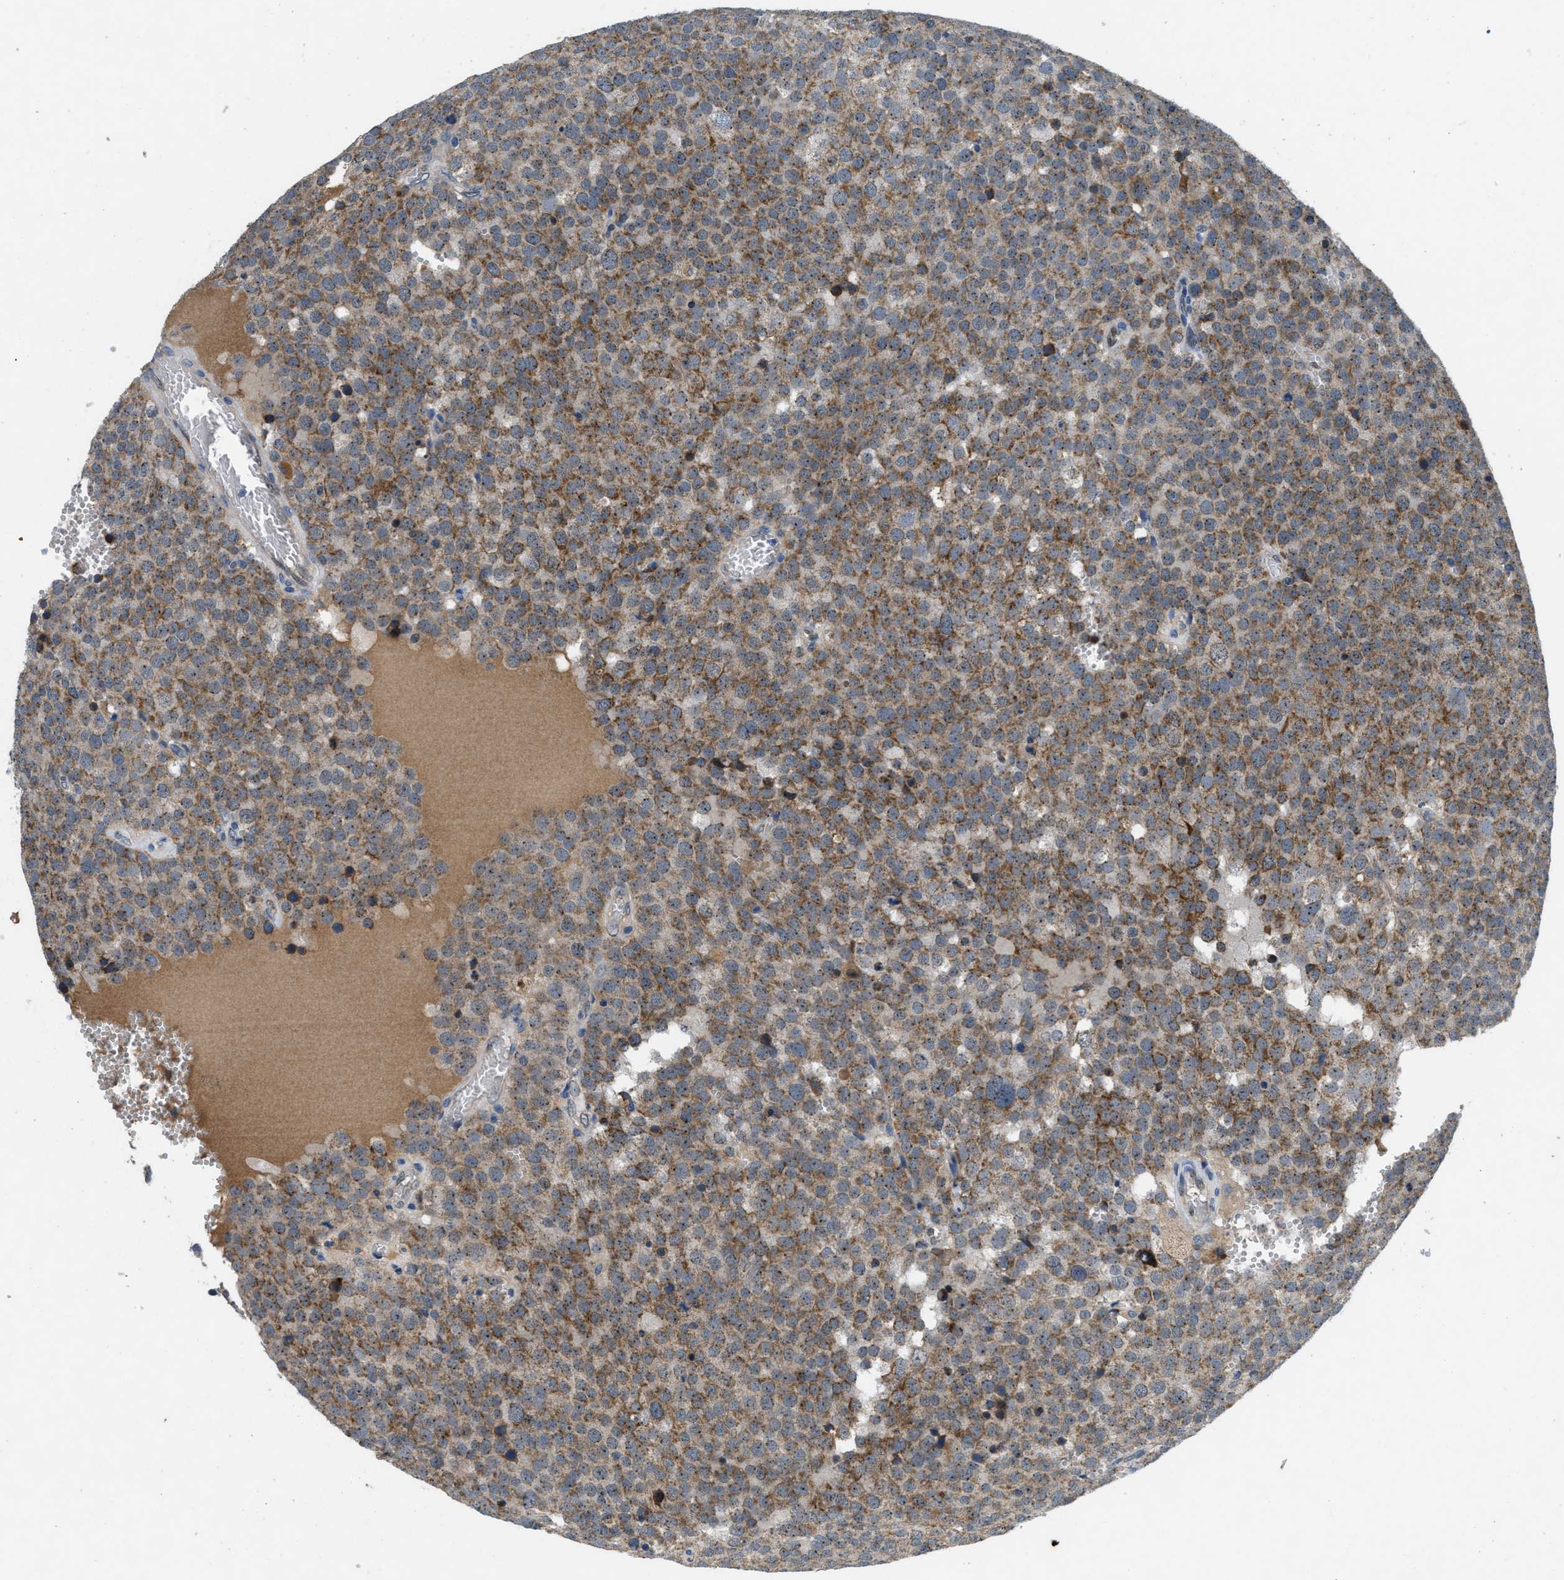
{"staining": {"intensity": "moderate", "quantity": ">75%", "location": "cytoplasmic/membranous"}, "tissue": "testis cancer", "cell_type": "Tumor cells", "image_type": "cancer", "snomed": [{"axis": "morphology", "description": "Normal tissue, NOS"}, {"axis": "morphology", "description": "Seminoma, NOS"}, {"axis": "topography", "description": "Testis"}], "caption": "Brown immunohistochemical staining in seminoma (testis) reveals moderate cytoplasmic/membranous positivity in about >75% of tumor cells.", "gene": "PNKD", "patient": {"sex": "male", "age": 71}}